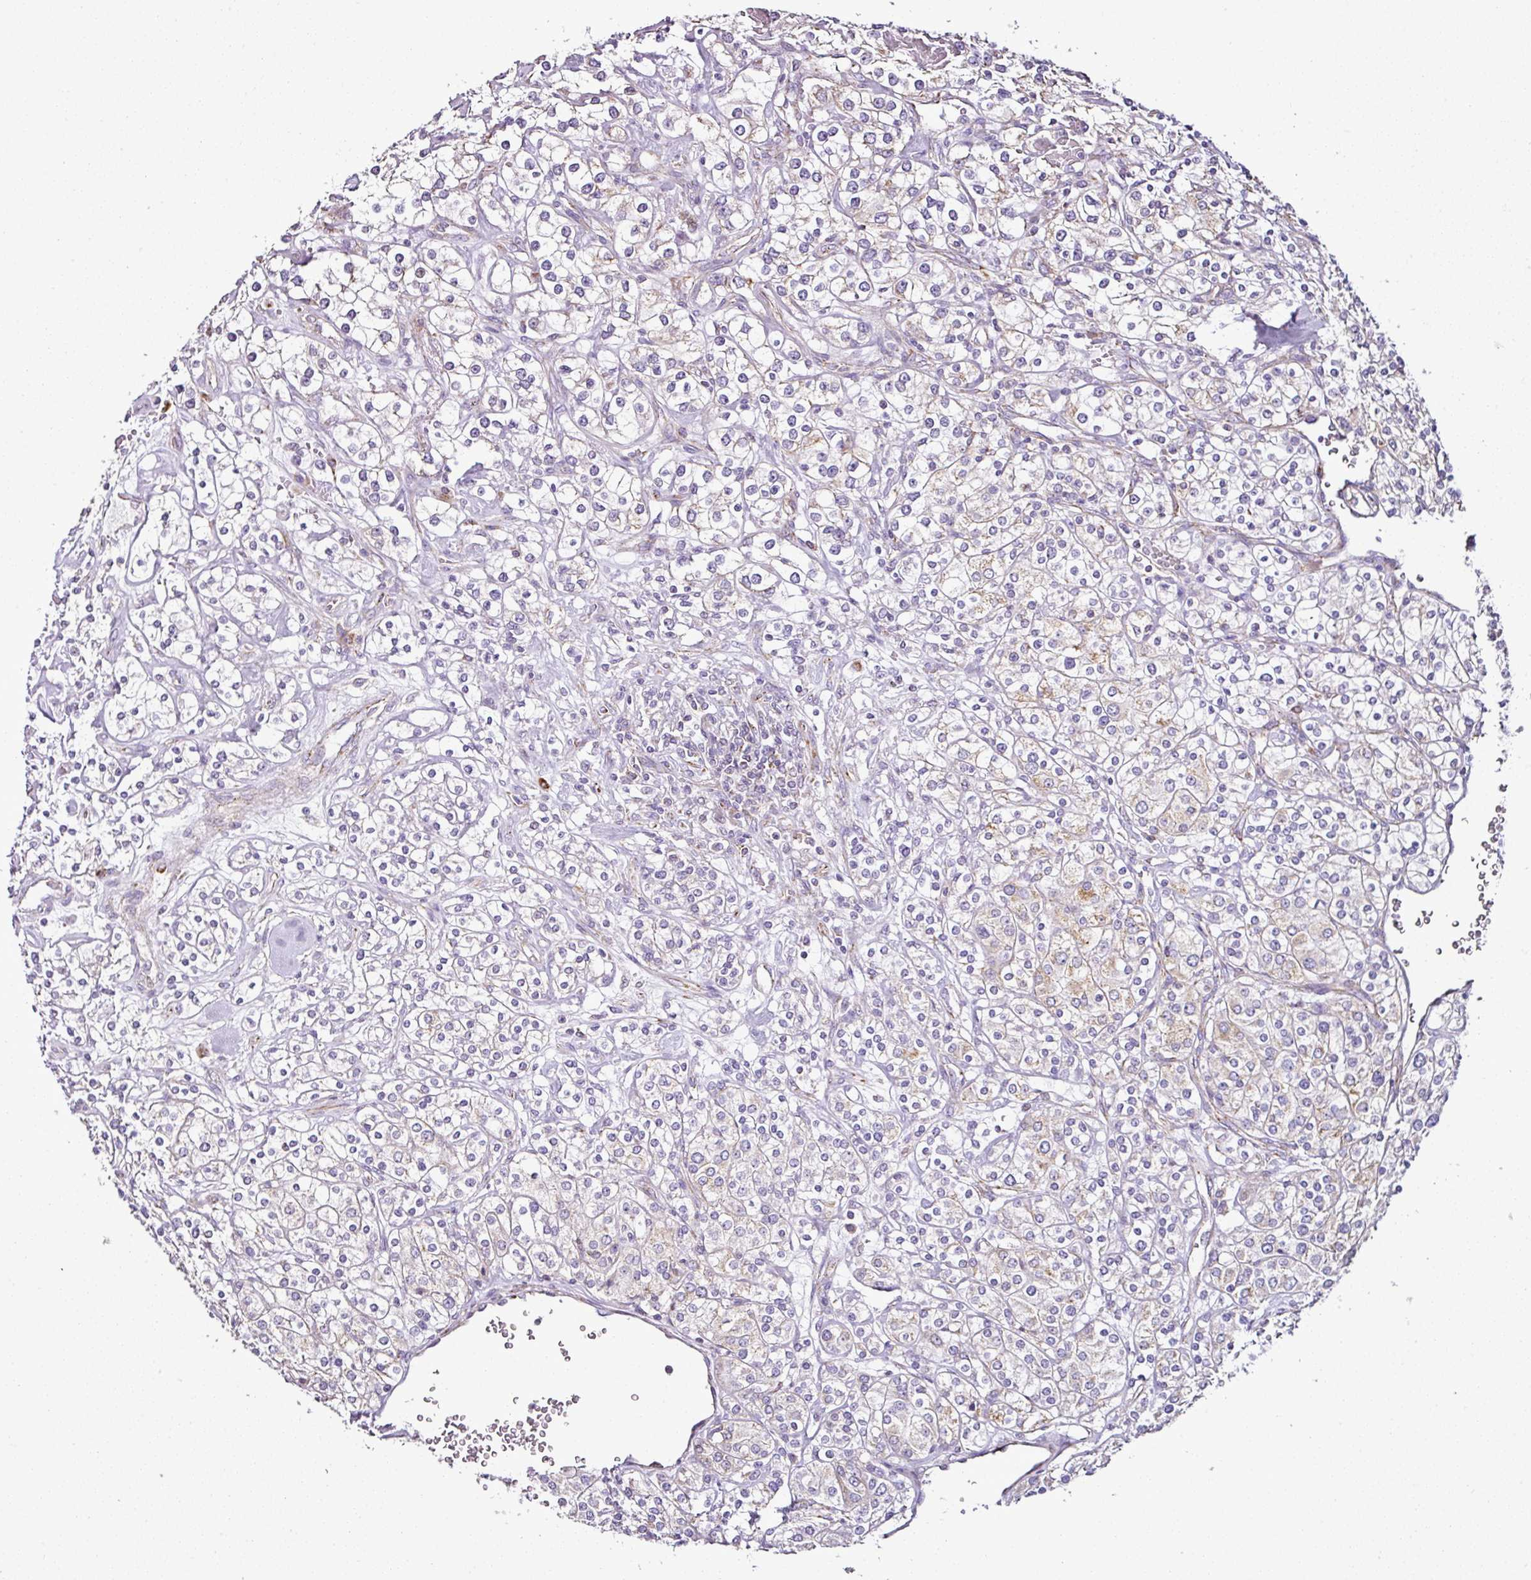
{"staining": {"intensity": "weak", "quantity": "<25%", "location": "cytoplasmic/membranous"}, "tissue": "renal cancer", "cell_type": "Tumor cells", "image_type": "cancer", "snomed": [{"axis": "morphology", "description": "Adenocarcinoma, NOS"}, {"axis": "topography", "description": "Kidney"}], "caption": "The micrograph exhibits no staining of tumor cells in adenocarcinoma (renal). (Immunohistochemistry (ihc), brightfield microscopy, high magnification).", "gene": "DPAGT1", "patient": {"sex": "male", "age": 77}}